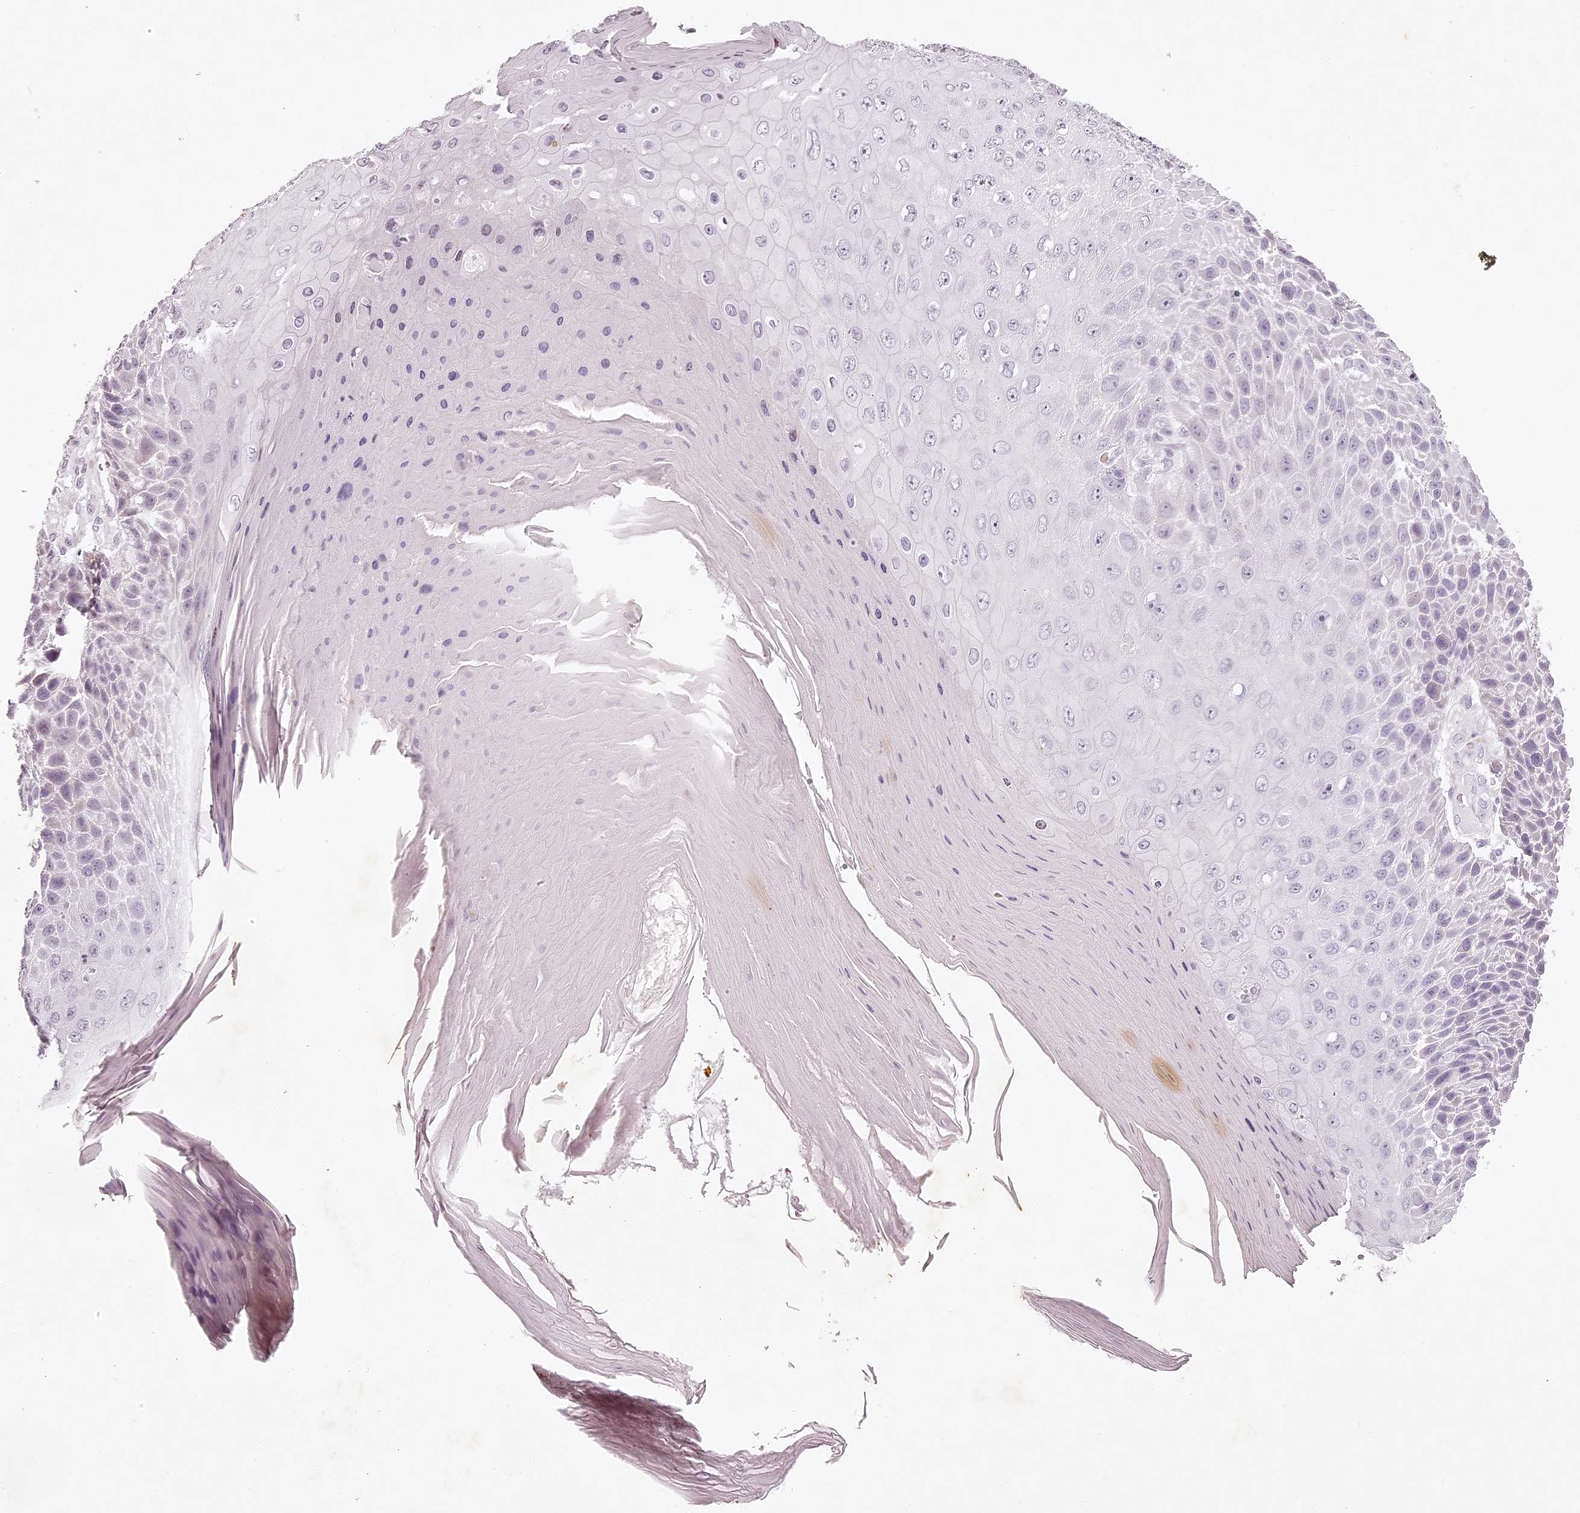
{"staining": {"intensity": "negative", "quantity": "none", "location": "none"}, "tissue": "skin cancer", "cell_type": "Tumor cells", "image_type": "cancer", "snomed": [{"axis": "morphology", "description": "Squamous cell carcinoma, NOS"}, {"axis": "topography", "description": "Skin"}], "caption": "Squamous cell carcinoma (skin) stained for a protein using immunohistochemistry exhibits no positivity tumor cells.", "gene": "ELAPOR1", "patient": {"sex": "female", "age": 88}}